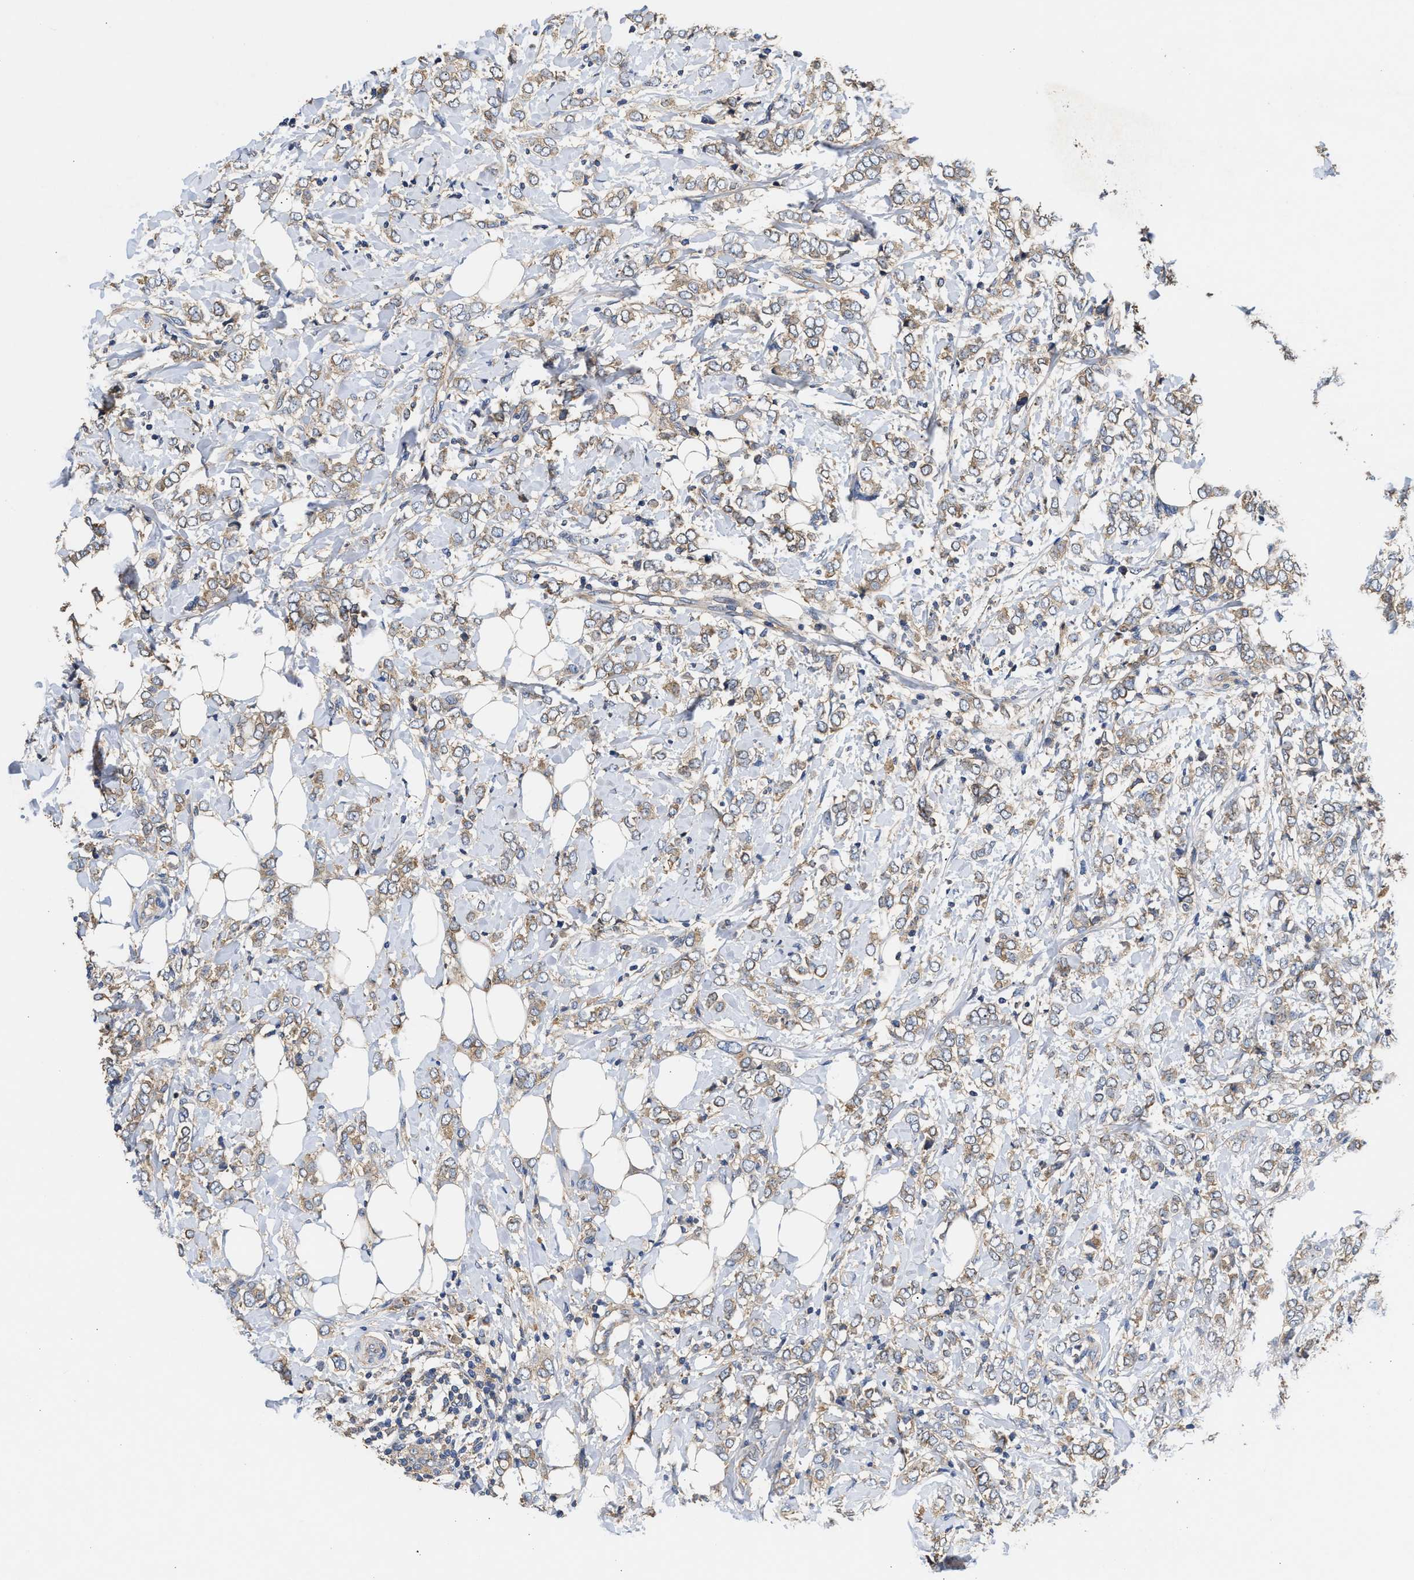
{"staining": {"intensity": "weak", "quantity": ">75%", "location": "cytoplasmic/membranous"}, "tissue": "breast cancer", "cell_type": "Tumor cells", "image_type": "cancer", "snomed": [{"axis": "morphology", "description": "Normal tissue, NOS"}, {"axis": "morphology", "description": "Lobular carcinoma"}, {"axis": "topography", "description": "Breast"}], "caption": "DAB immunohistochemical staining of human lobular carcinoma (breast) reveals weak cytoplasmic/membranous protein expression in about >75% of tumor cells.", "gene": "KLB", "patient": {"sex": "female", "age": 47}}